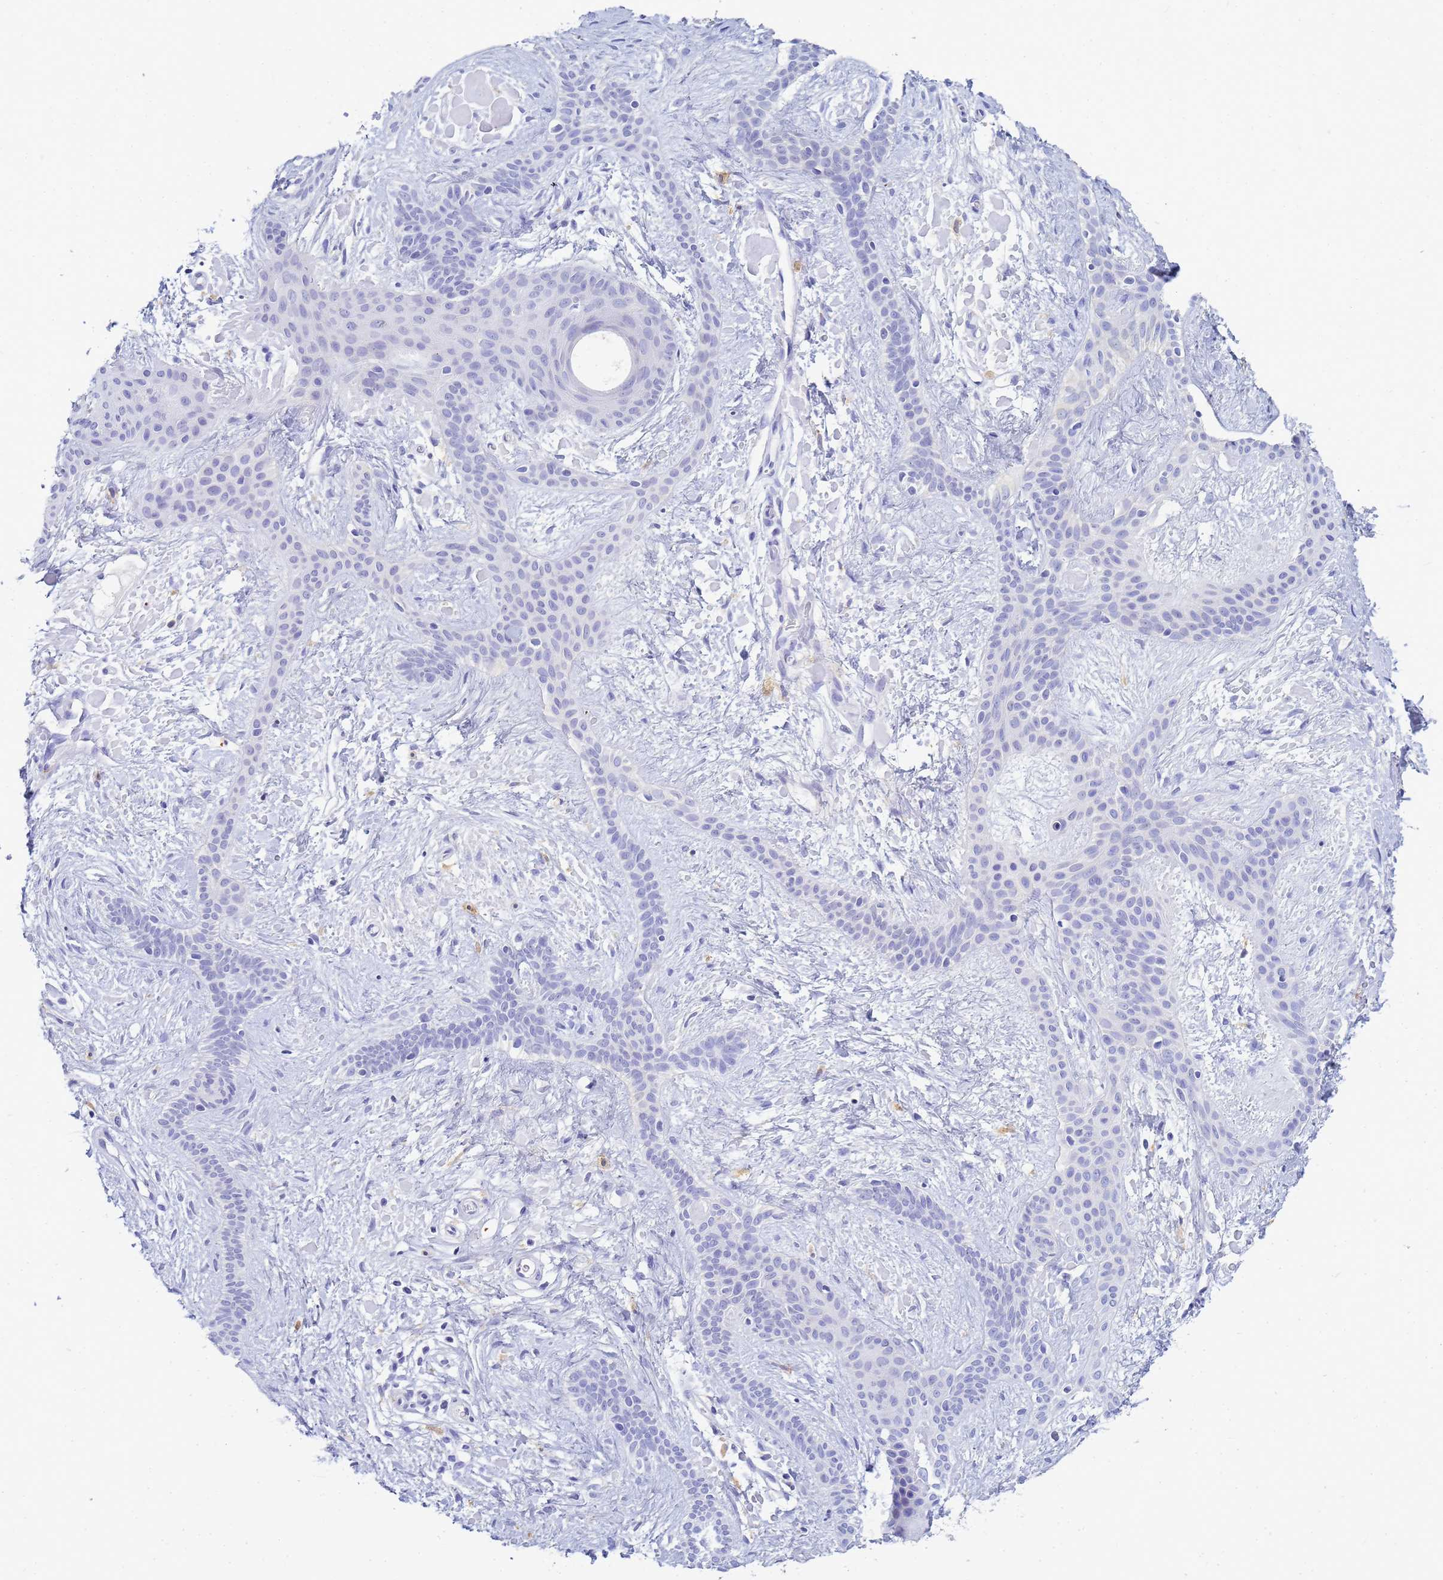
{"staining": {"intensity": "negative", "quantity": "none", "location": "none"}, "tissue": "skin cancer", "cell_type": "Tumor cells", "image_type": "cancer", "snomed": [{"axis": "morphology", "description": "Basal cell carcinoma"}, {"axis": "topography", "description": "Skin"}], "caption": "Tumor cells are negative for protein expression in human skin cancer. (DAB (3,3'-diaminobenzidine) immunohistochemistry visualized using brightfield microscopy, high magnification).", "gene": "B3GNT8", "patient": {"sex": "male", "age": 78}}